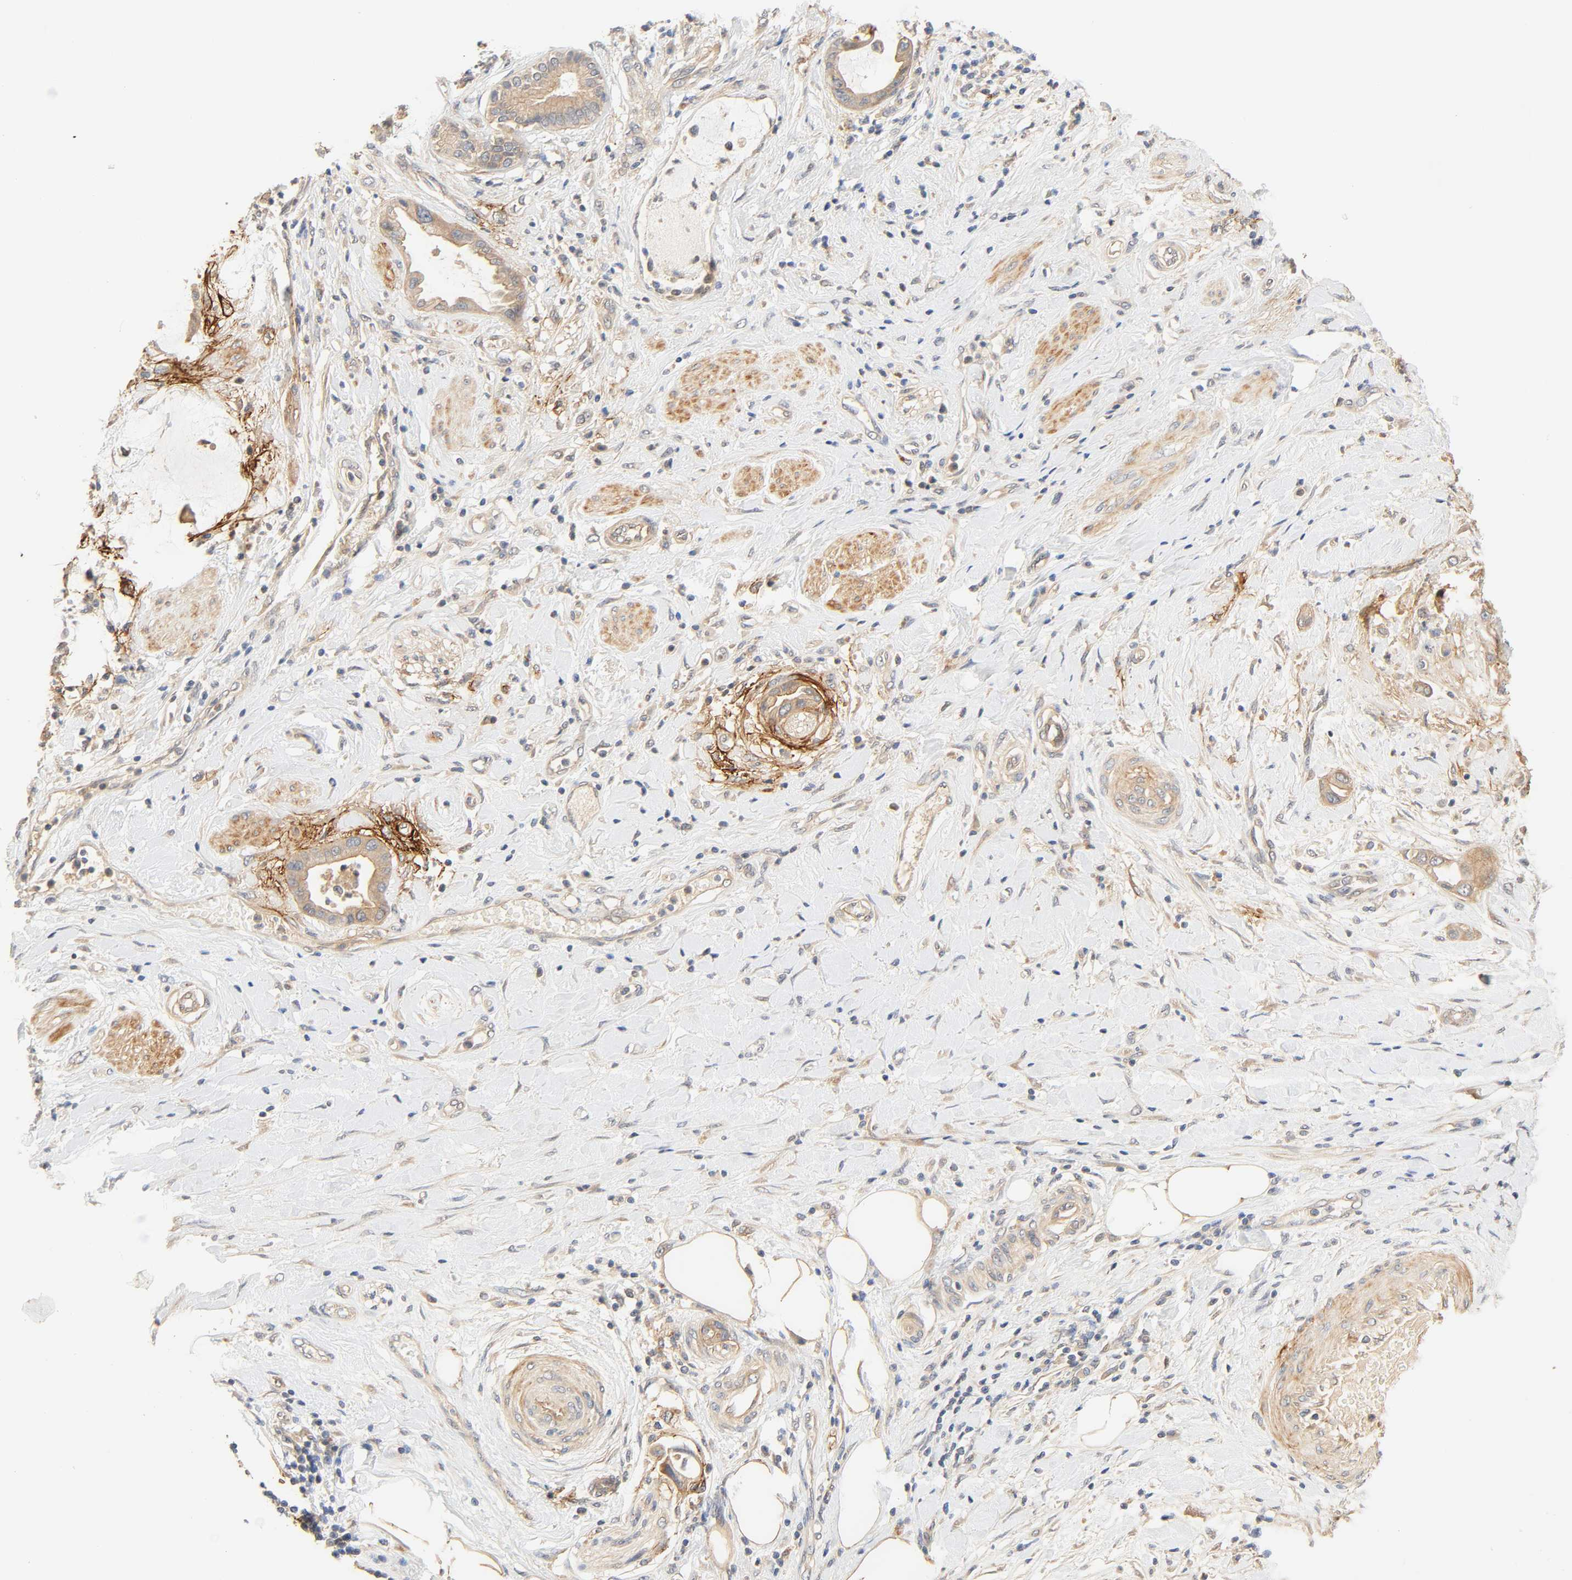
{"staining": {"intensity": "moderate", "quantity": ">75%", "location": "cytoplasmic/membranous"}, "tissue": "pancreatic cancer", "cell_type": "Tumor cells", "image_type": "cancer", "snomed": [{"axis": "morphology", "description": "Adenocarcinoma, NOS"}, {"axis": "morphology", "description": "Adenocarcinoma, metastatic, NOS"}, {"axis": "topography", "description": "Lymph node"}, {"axis": "topography", "description": "Pancreas"}, {"axis": "topography", "description": "Duodenum"}], "caption": "Immunohistochemical staining of human metastatic adenocarcinoma (pancreatic) displays moderate cytoplasmic/membranous protein expression in about >75% of tumor cells. (Brightfield microscopy of DAB IHC at high magnification).", "gene": "CACNA1G", "patient": {"sex": "female", "age": 64}}